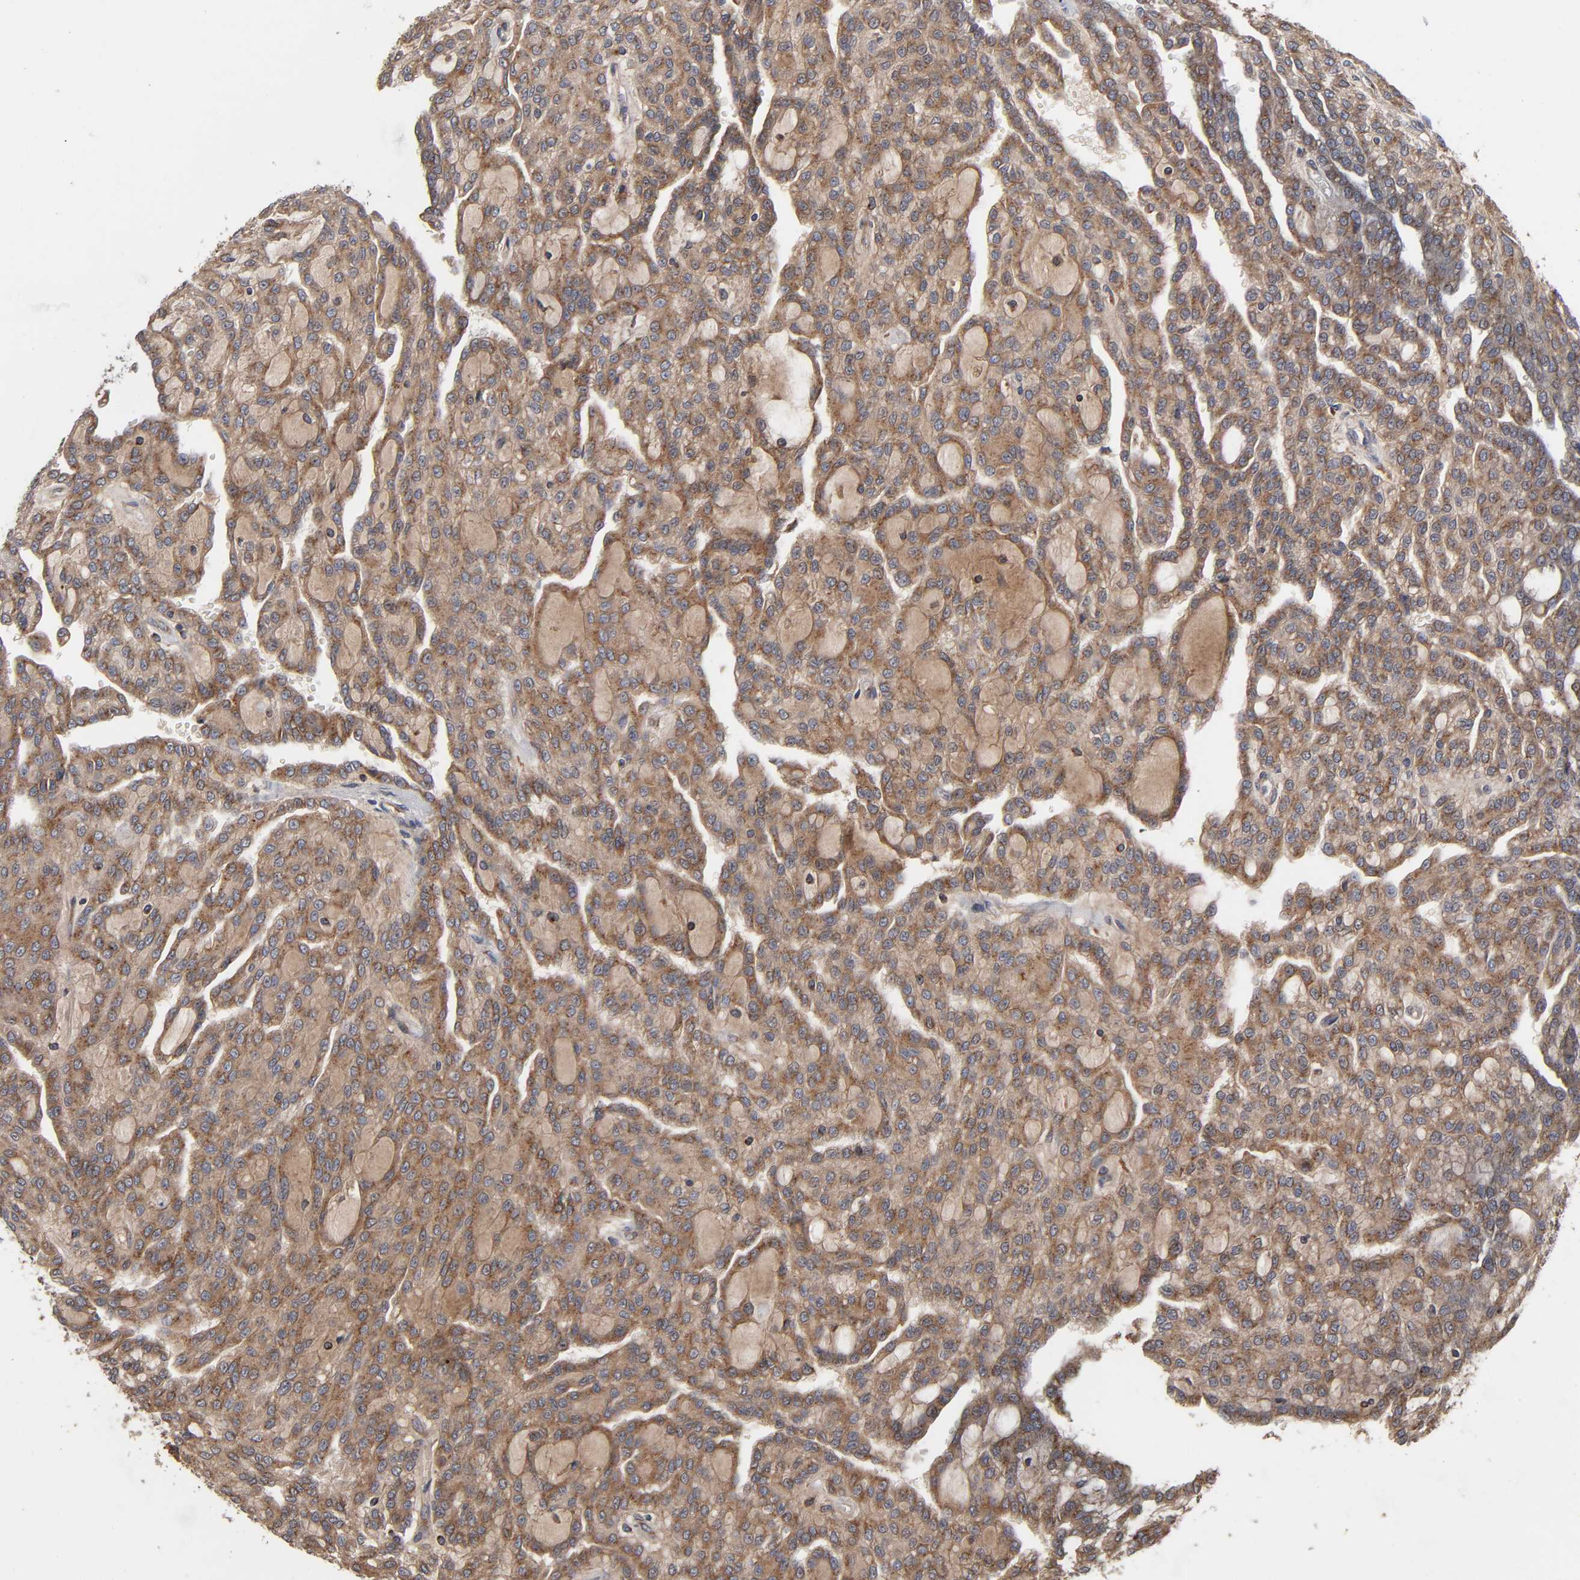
{"staining": {"intensity": "moderate", "quantity": ">75%", "location": "cytoplasmic/membranous"}, "tissue": "renal cancer", "cell_type": "Tumor cells", "image_type": "cancer", "snomed": [{"axis": "morphology", "description": "Adenocarcinoma, NOS"}, {"axis": "topography", "description": "Kidney"}], "caption": "An image showing moderate cytoplasmic/membranous staining in approximately >75% of tumor cells in renal adenocarcinoma, as visualized by brown immunohistochemical staining.", "gene": "GNPTG", "patient": {"sex": "male", "age": 63}}